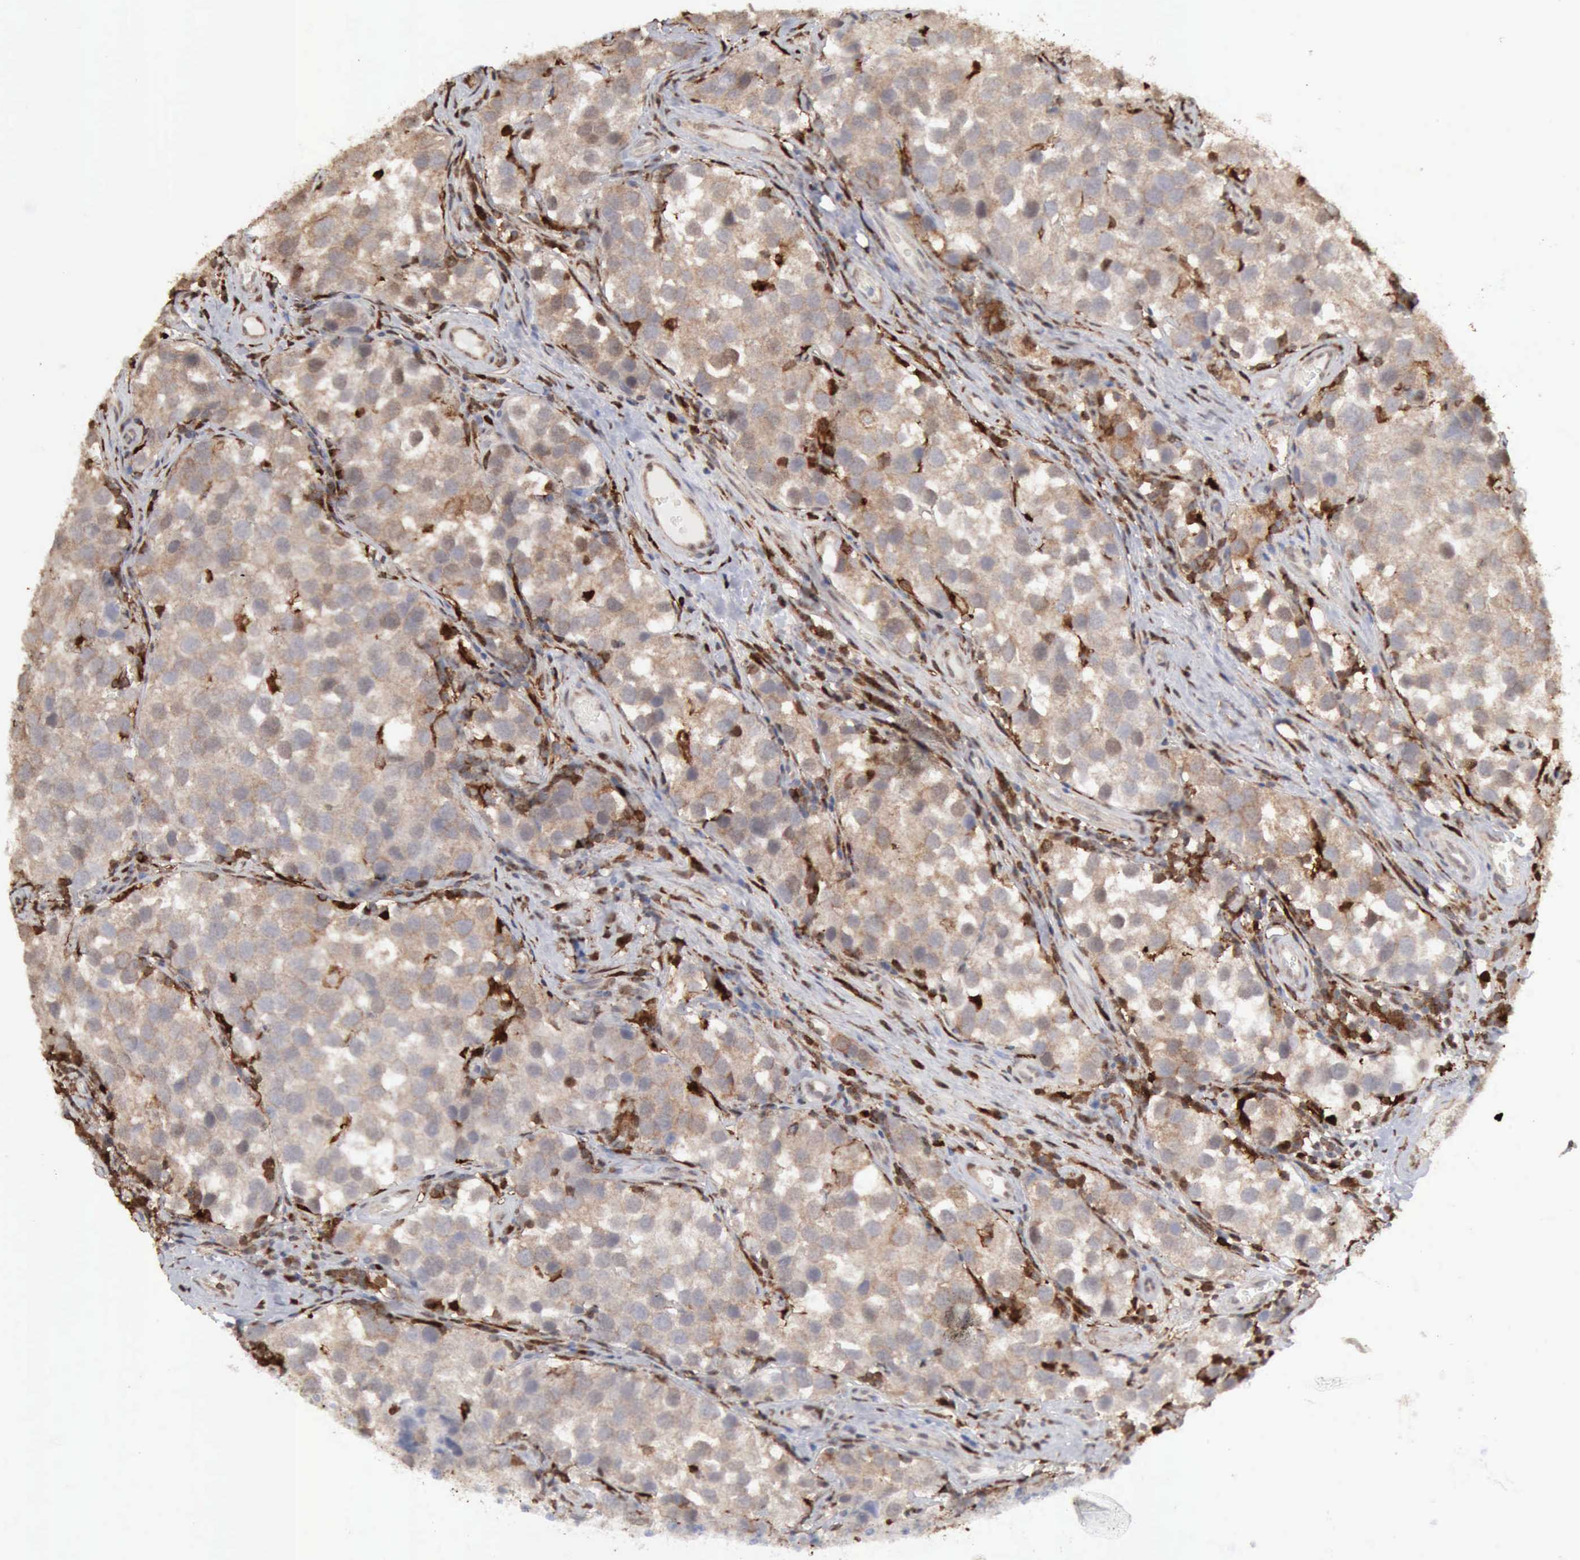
{"staining": {"intensity": "weak", "quantity": ">75%", "location": "cytoplasmic/membranous"}, "tissue": "testis cancer", "cell_type": "Tumor cells", "image_type": "cancer", "snomed": [{"axis": "morphology", "description": "Seminoma, NOS"}, {"axis": "topography", "description": "Testis"}], "caption": "This micrograph demonstrates seminoma (testis) stained with immunohistochemistry to label a protein in brown. The cytoplasmic/membranous of tumor cells show weak positivity for the protein. Nuclei are counter-stained blue.", "gene": "STAT1", "patient": {"sex": "male", "age": 39}}